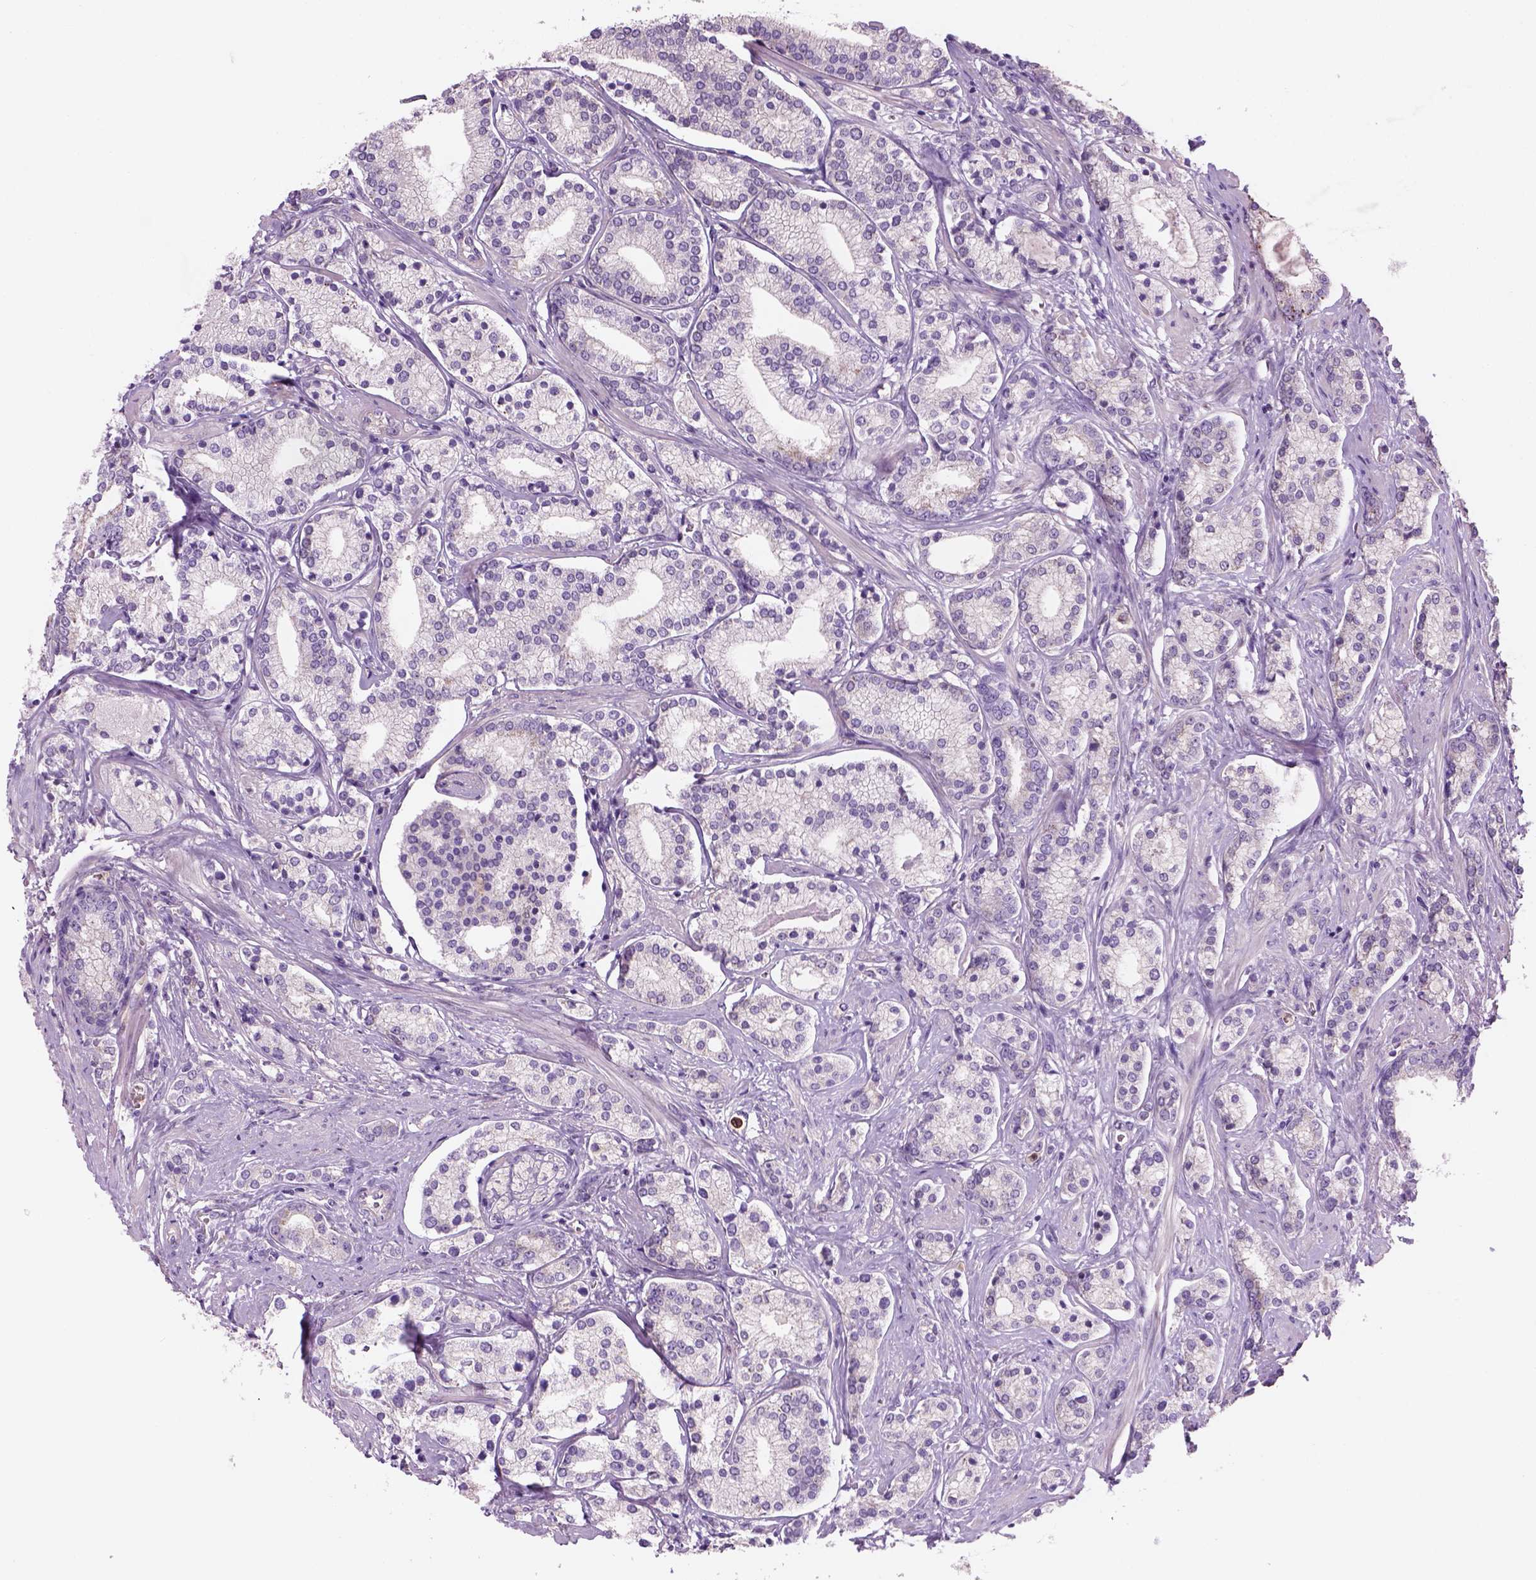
{"staining": {"intensity": "negative", "quantity": "none", "location": "none"}, "tissue": "prostate cancer", "cell_type": "Tumor cells", "image_type": "cancer", "snomed": [{"axis": "morphology", "description": "Adenocarcinoma, High grade"}, {"axis": "topography", "description": "Prostate"}], "caption": "Prostate cancer (adenocarcinoma (high-grade)) was stained to show a protein in brown. There is no significant positivity in tumor cells.", "gene": "CD84", "patient": {"sex": "male", "age": 58}}